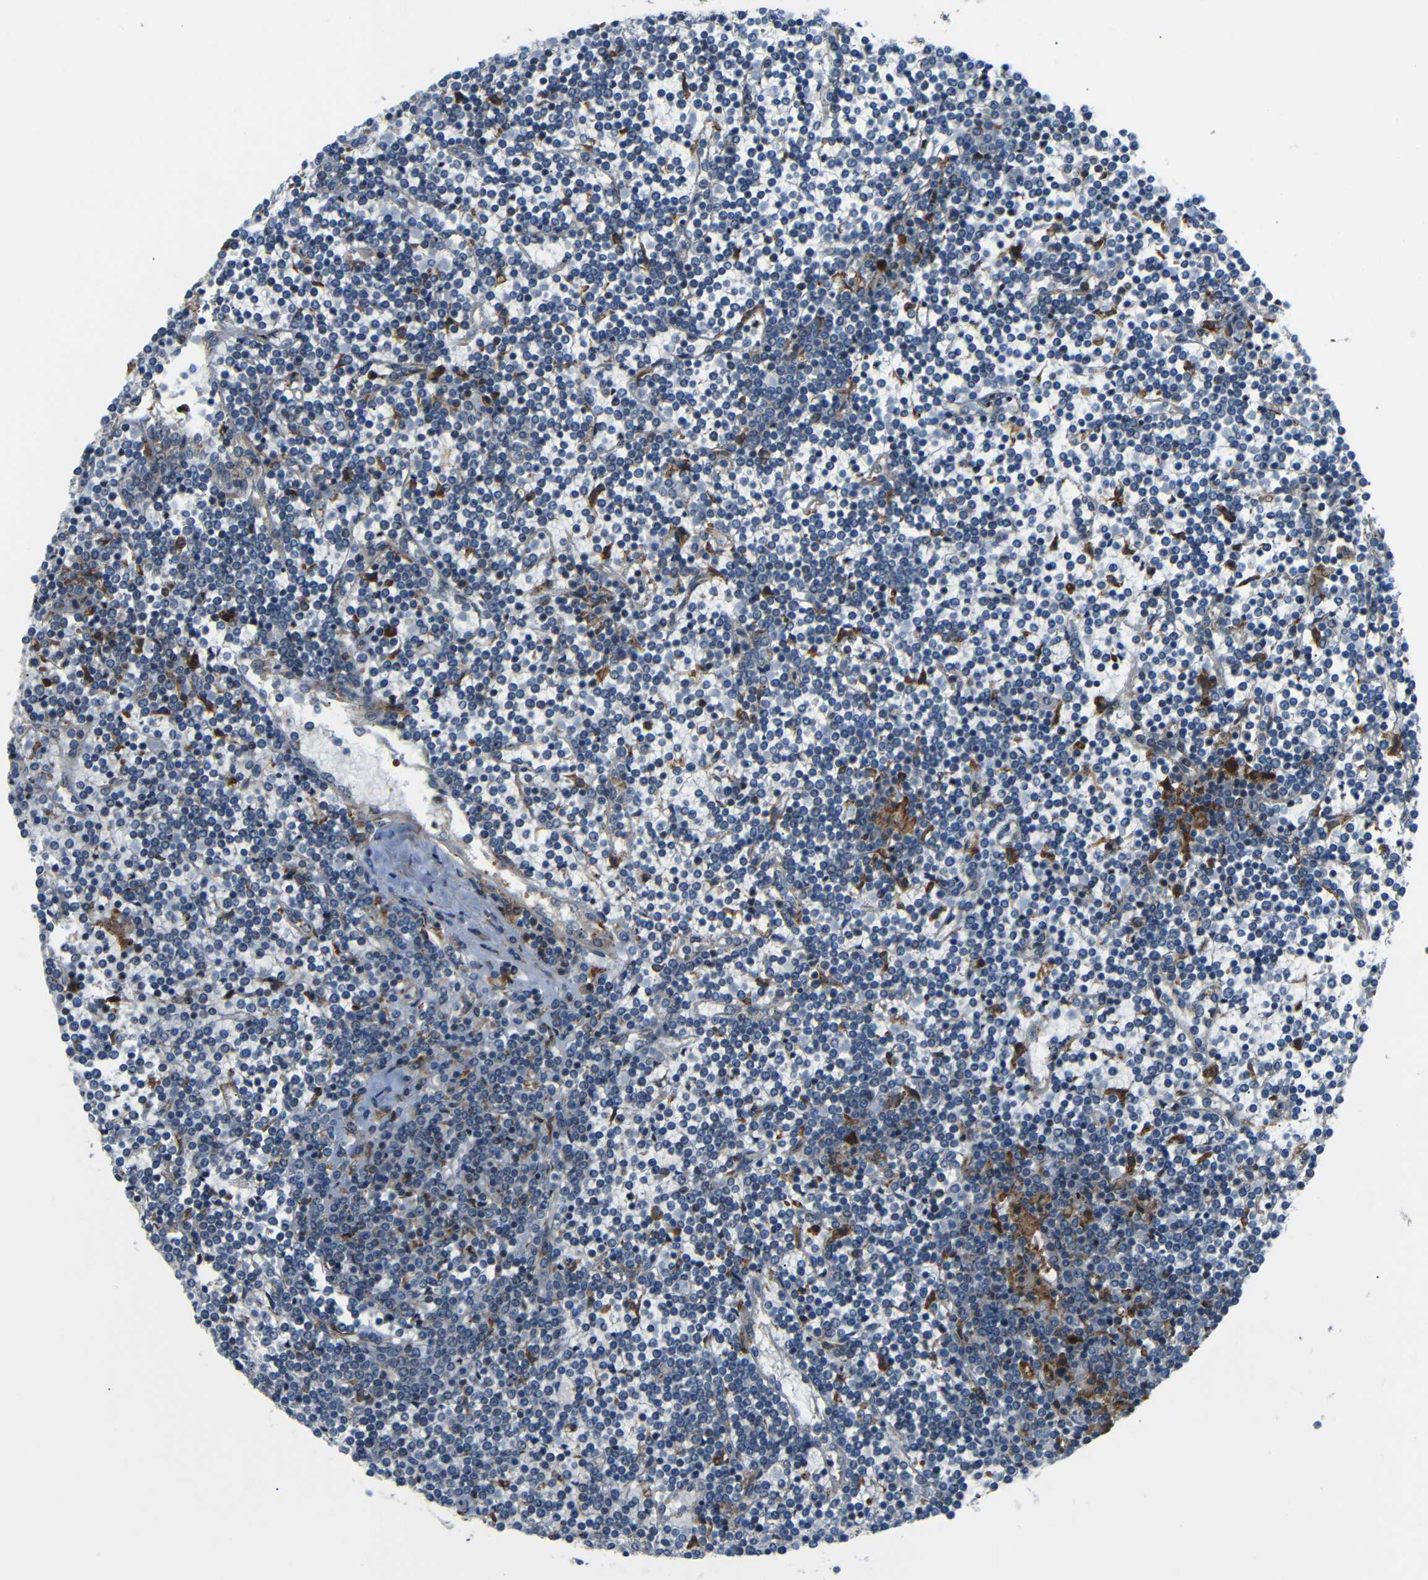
{"staining": {"intensity": "negative", "quantity": "none", "location": "none"}, "tissue": "lymphoma", "cell_type": "Tumor cells", "image_type": "cancer", "snomed": [{"axis": "morphology", "description": "Malignant lymphoma, non-Hodgkin's type, Low grade"}, {"axis": "topography", "description": "Spleen"}], "caption": "Immunohistochemical staining of human lymphoma demonstrates no significant expression in tumor cells.", "gene": "SYDE1", "patient": {"sex": "female", "age": 19}}